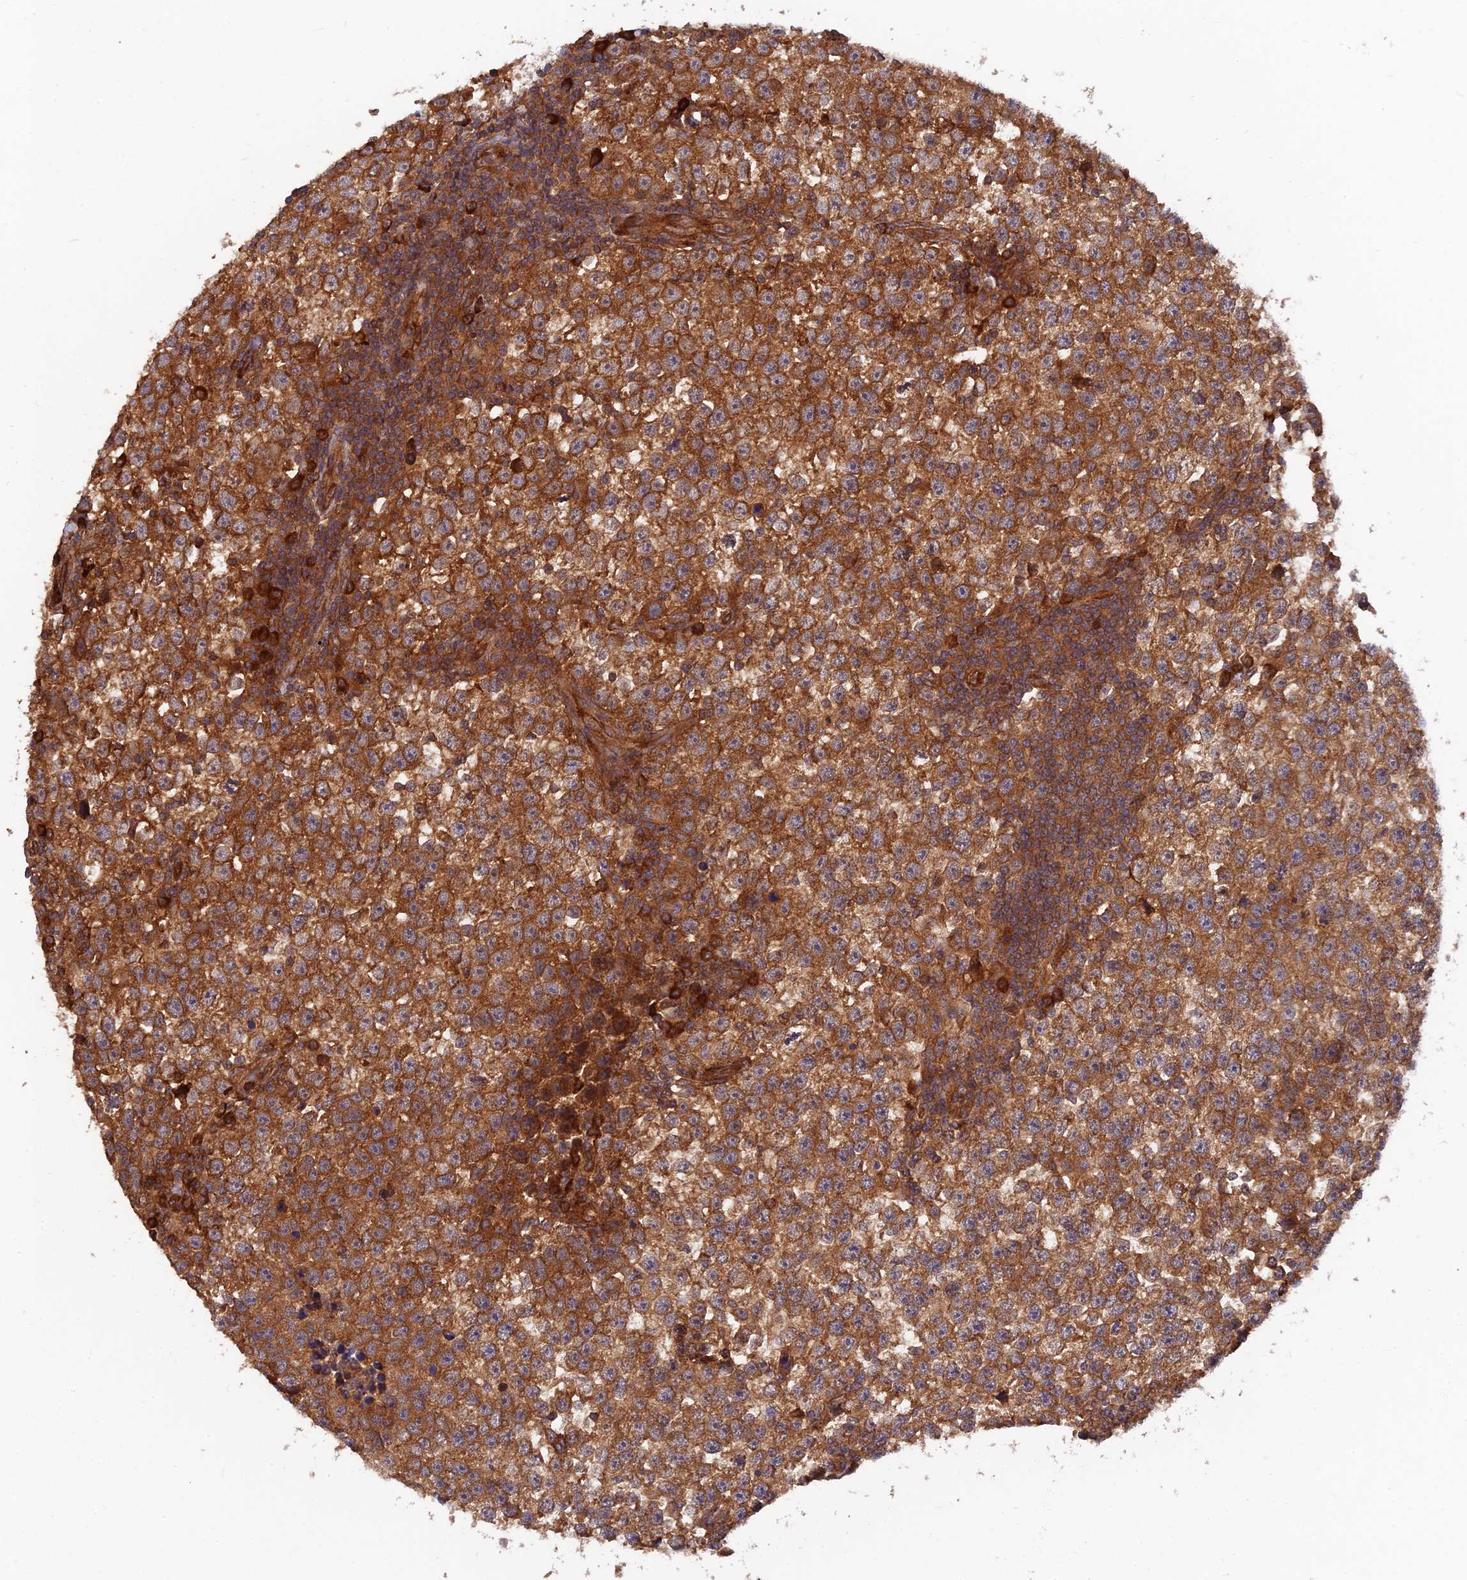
{"staining": {"intensity": "strong", "quantity": ">75%", "location": "cytoplasmic/membranous"}, "tissue": "testis cancer", "cell_type": "Tumor cells", "image_type": "cancer", "snomed": [{"axis": "morphology", "description": "Normal tissue, NOS"}, {"axis": "morphology", "description": "Seminoma, NOS"}, {"axis": "topography", "description": "Testis"}], "caption": "A histopathology image of human seminoma (testis) stained for a protein reveals strong cytoplasmic/membranous brown staining in tumor cells.", "gene": "RELCH", "patient": {"sex": "male", "age": 43}}